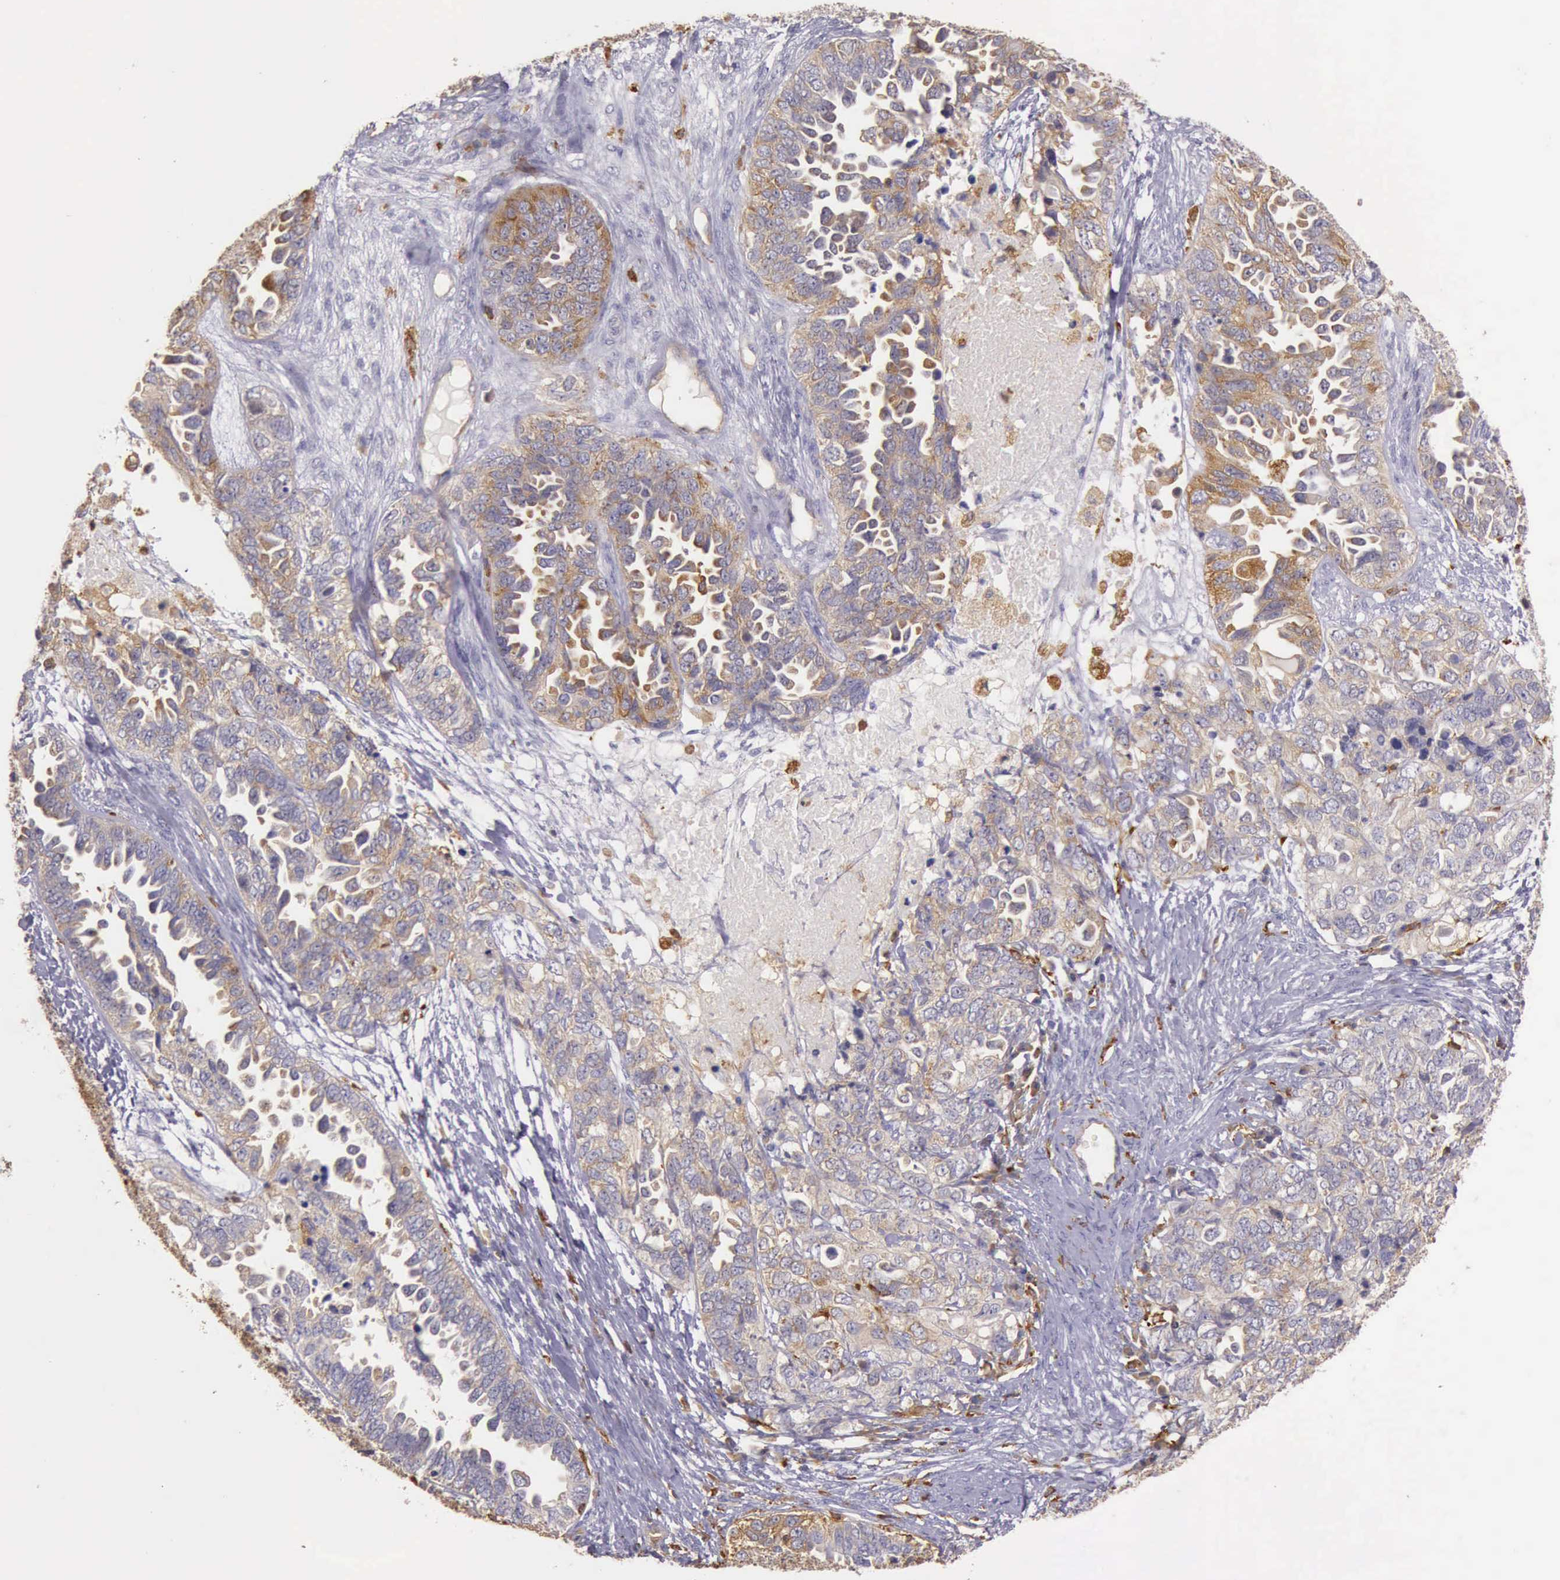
{"staining": {"intensity": "weak", "quantity": "25%-75%", "location": "cytoplasmic/membranous"}, "tissue": "ovarian cancer", "cell_type": "Tumor cells", "image_type": "cancer", "snomed": [{"axis": "morphology", "description": "Cystadenocarcinoma, serous, NOS"}, {"axis": "topography", "description": "Ovary"}], "caption": "Immunohistochemical staining of ovarian cancer (serous cystadenocarcinoma) reveals weak cytoplasmic/membranous protein staining in approximately 25%-75% of tumor cells. Nuclei are stained in blue.", "gene": "ARHGAP4", "patient": {"sex": "female", "age": 82}}